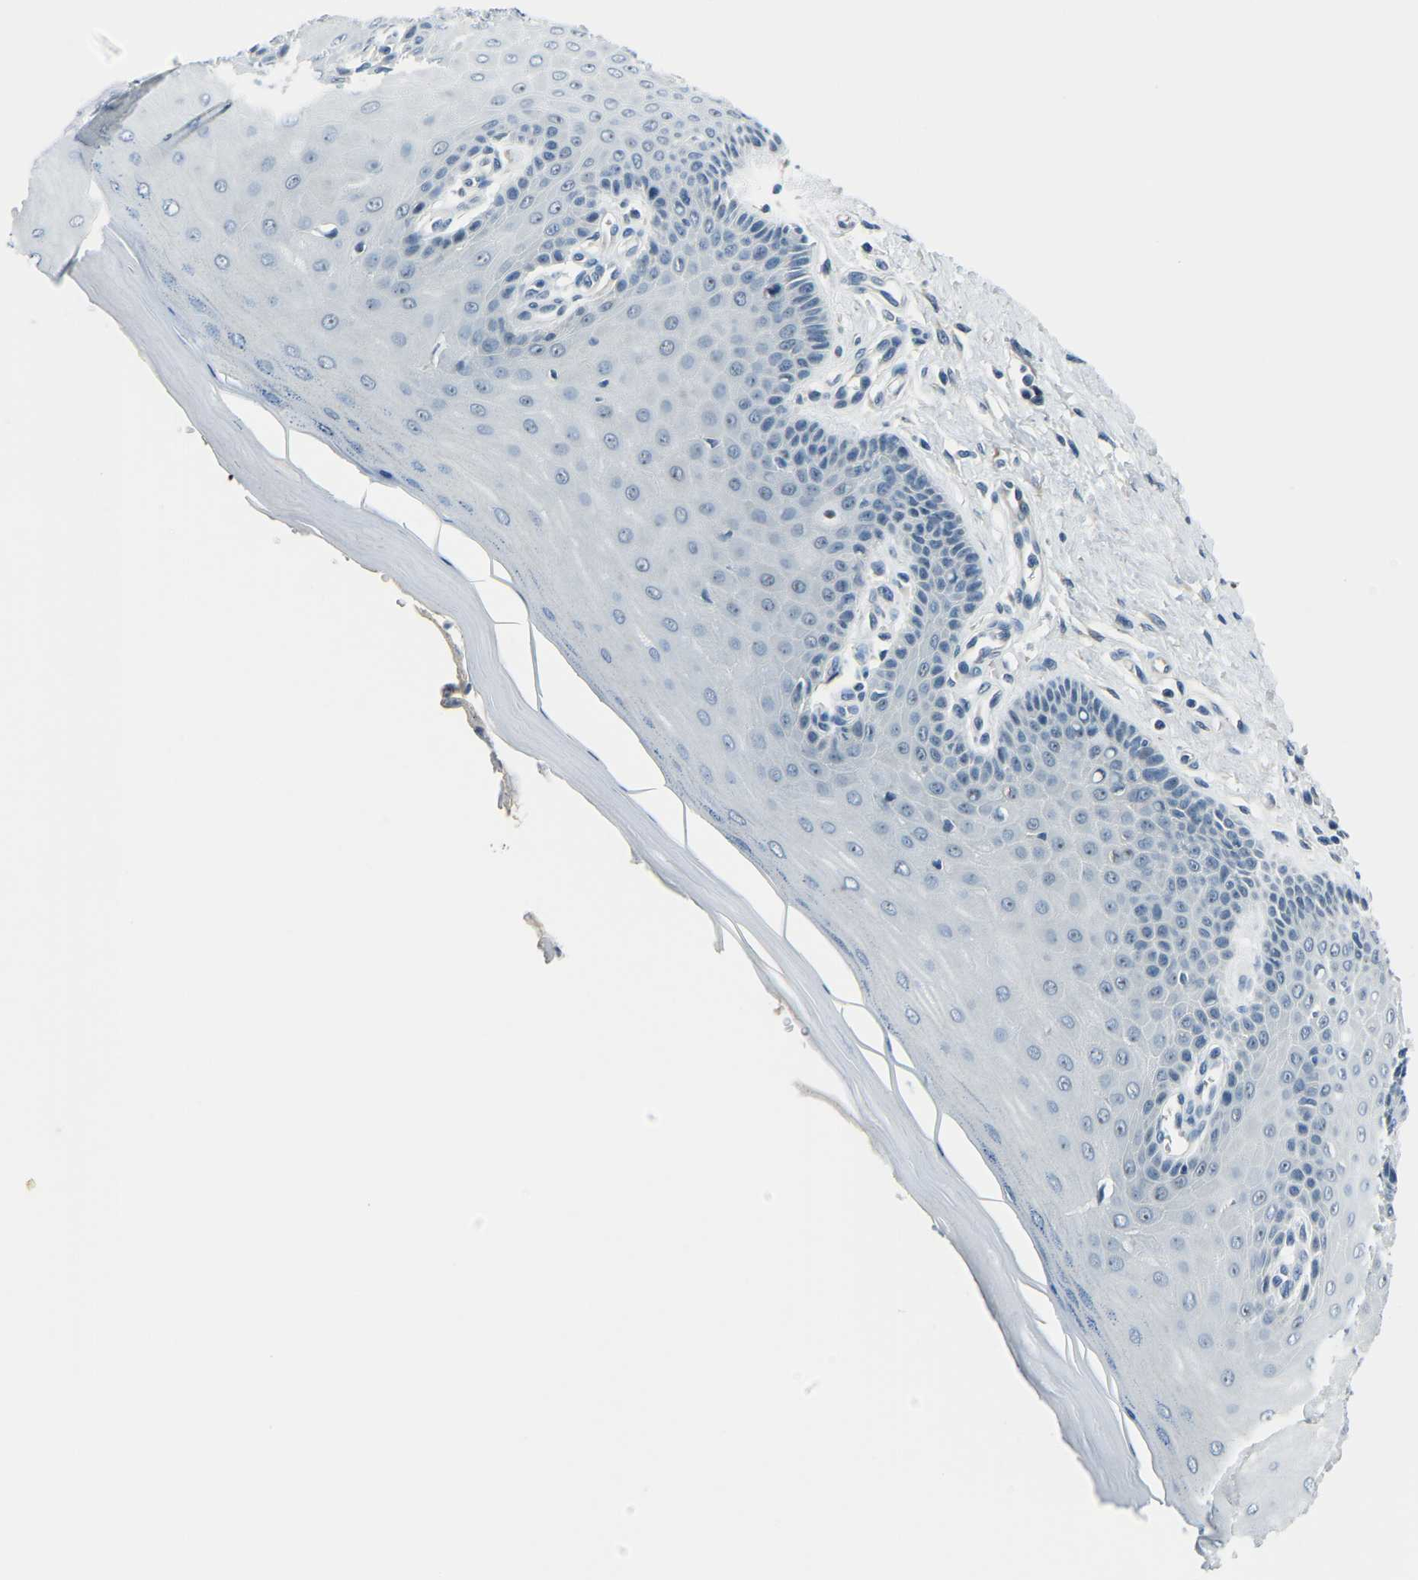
{"staining": {"intensity": "negative", "quantity": "none", "location": "none"}, "tissue": "cervix", "cell_type": "Squamous epithelial cells", "image_type": "normal", "snomed": [{"axis": "morphology", "description": "Normal tissue, NOS"}, {"axis": "topography", "description": "Cervix"}], "caption": "An immunohistochemistry (IHC) image of unremarkable cervix is shown. There is no staining in squamous epithelial cells of cervix.", "gene": "RRP1", "patient": {"sex": "female", "age": 55}}